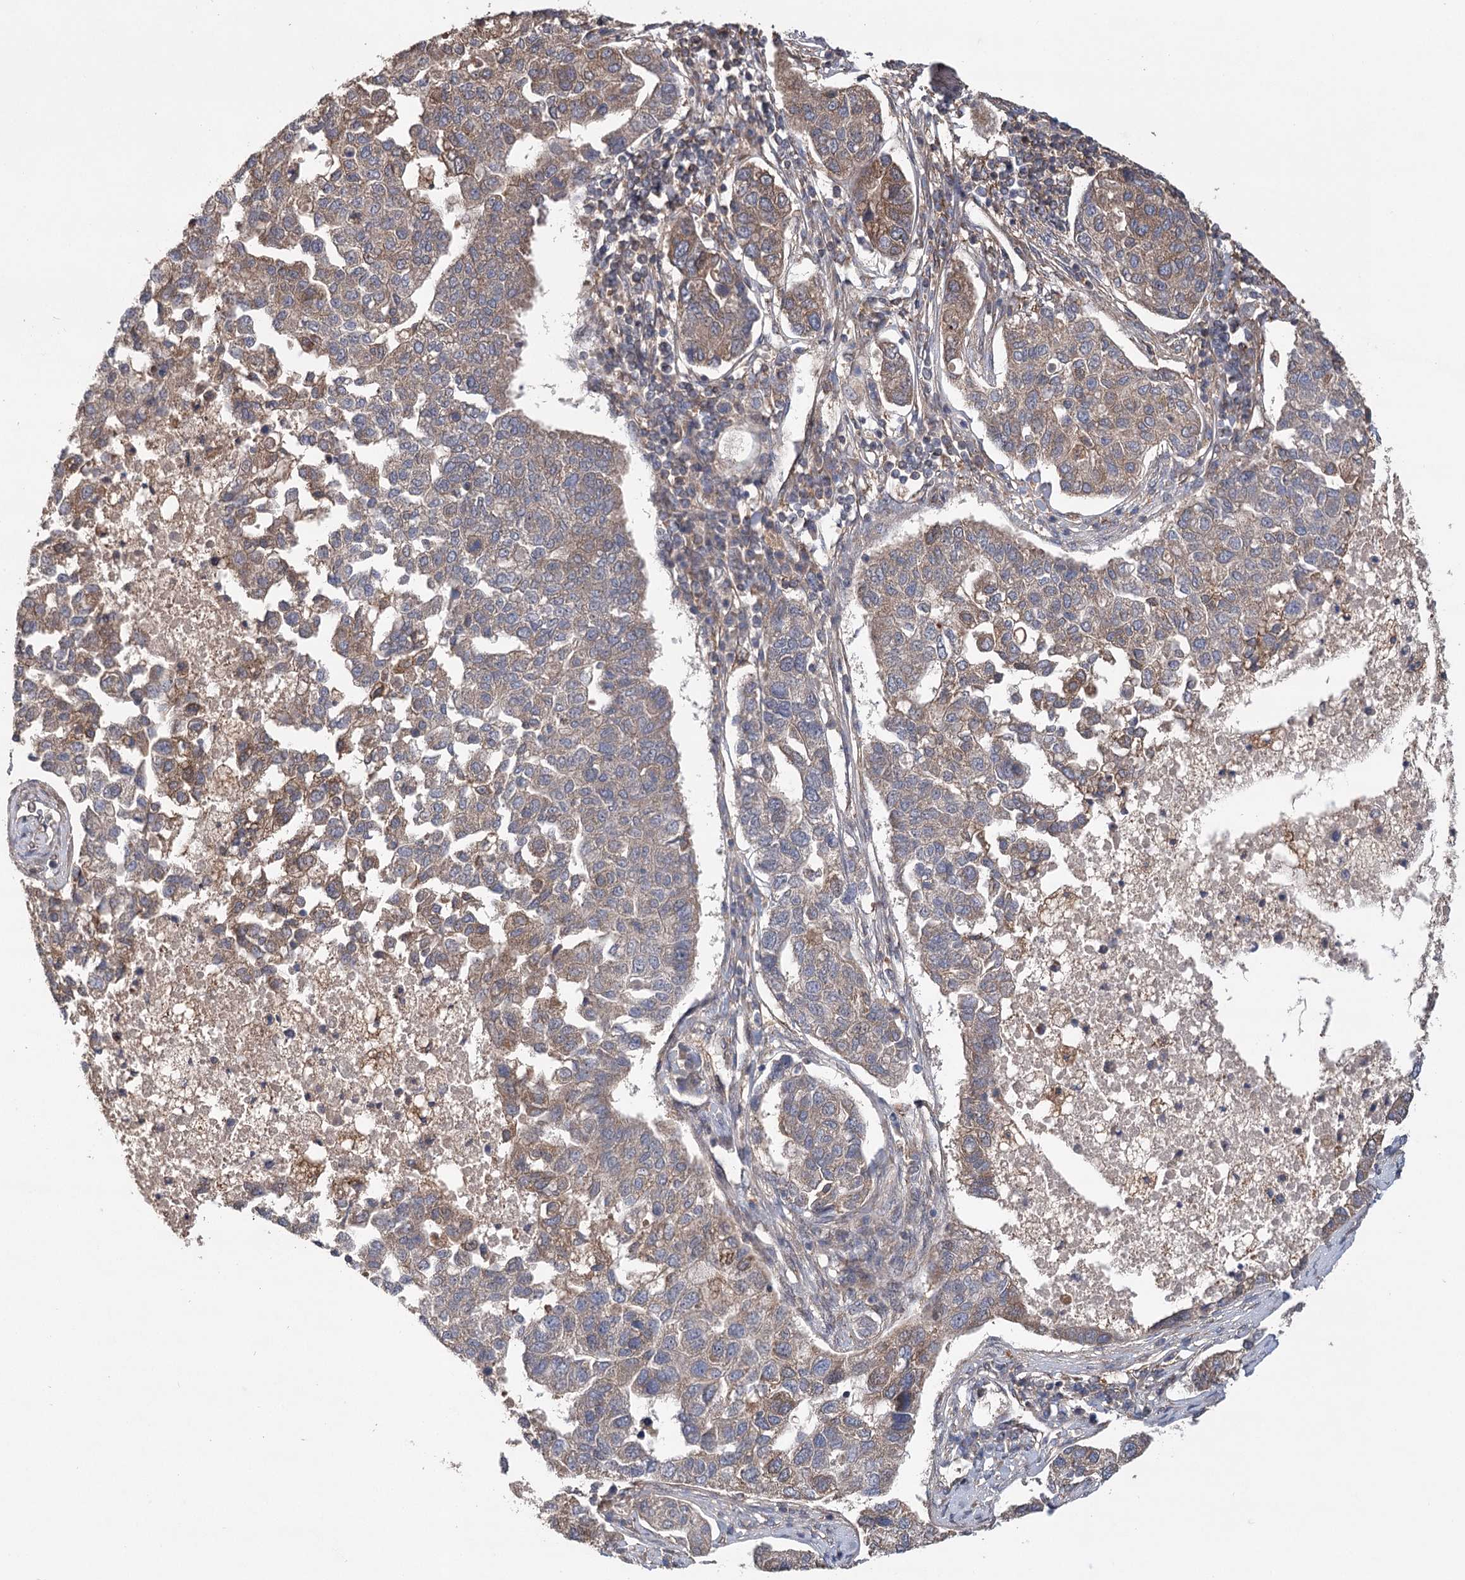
{"staining": {"intensity": "moderate", "quantity": ">75%", "location": "cytoplasmic/membranous"}, "tissue": "pancreatic cancer", "cell_type": "Tumor cells", "image_type": "cancer", "snomed": [{"axis": "morphology", "description": "Adenocarcinoma, NOS"}, {"axis": "topography", "description": "Pancreas"}], "caption": "Immunohistochemical staining of human adenocarcinoma (pancreatic) demonstrates medium levels of moderate cytoplasmic/membranous staining in about >75% of tumor cells.", "gene": "LSS", "patient": {"sex": "female", "age": 61}}